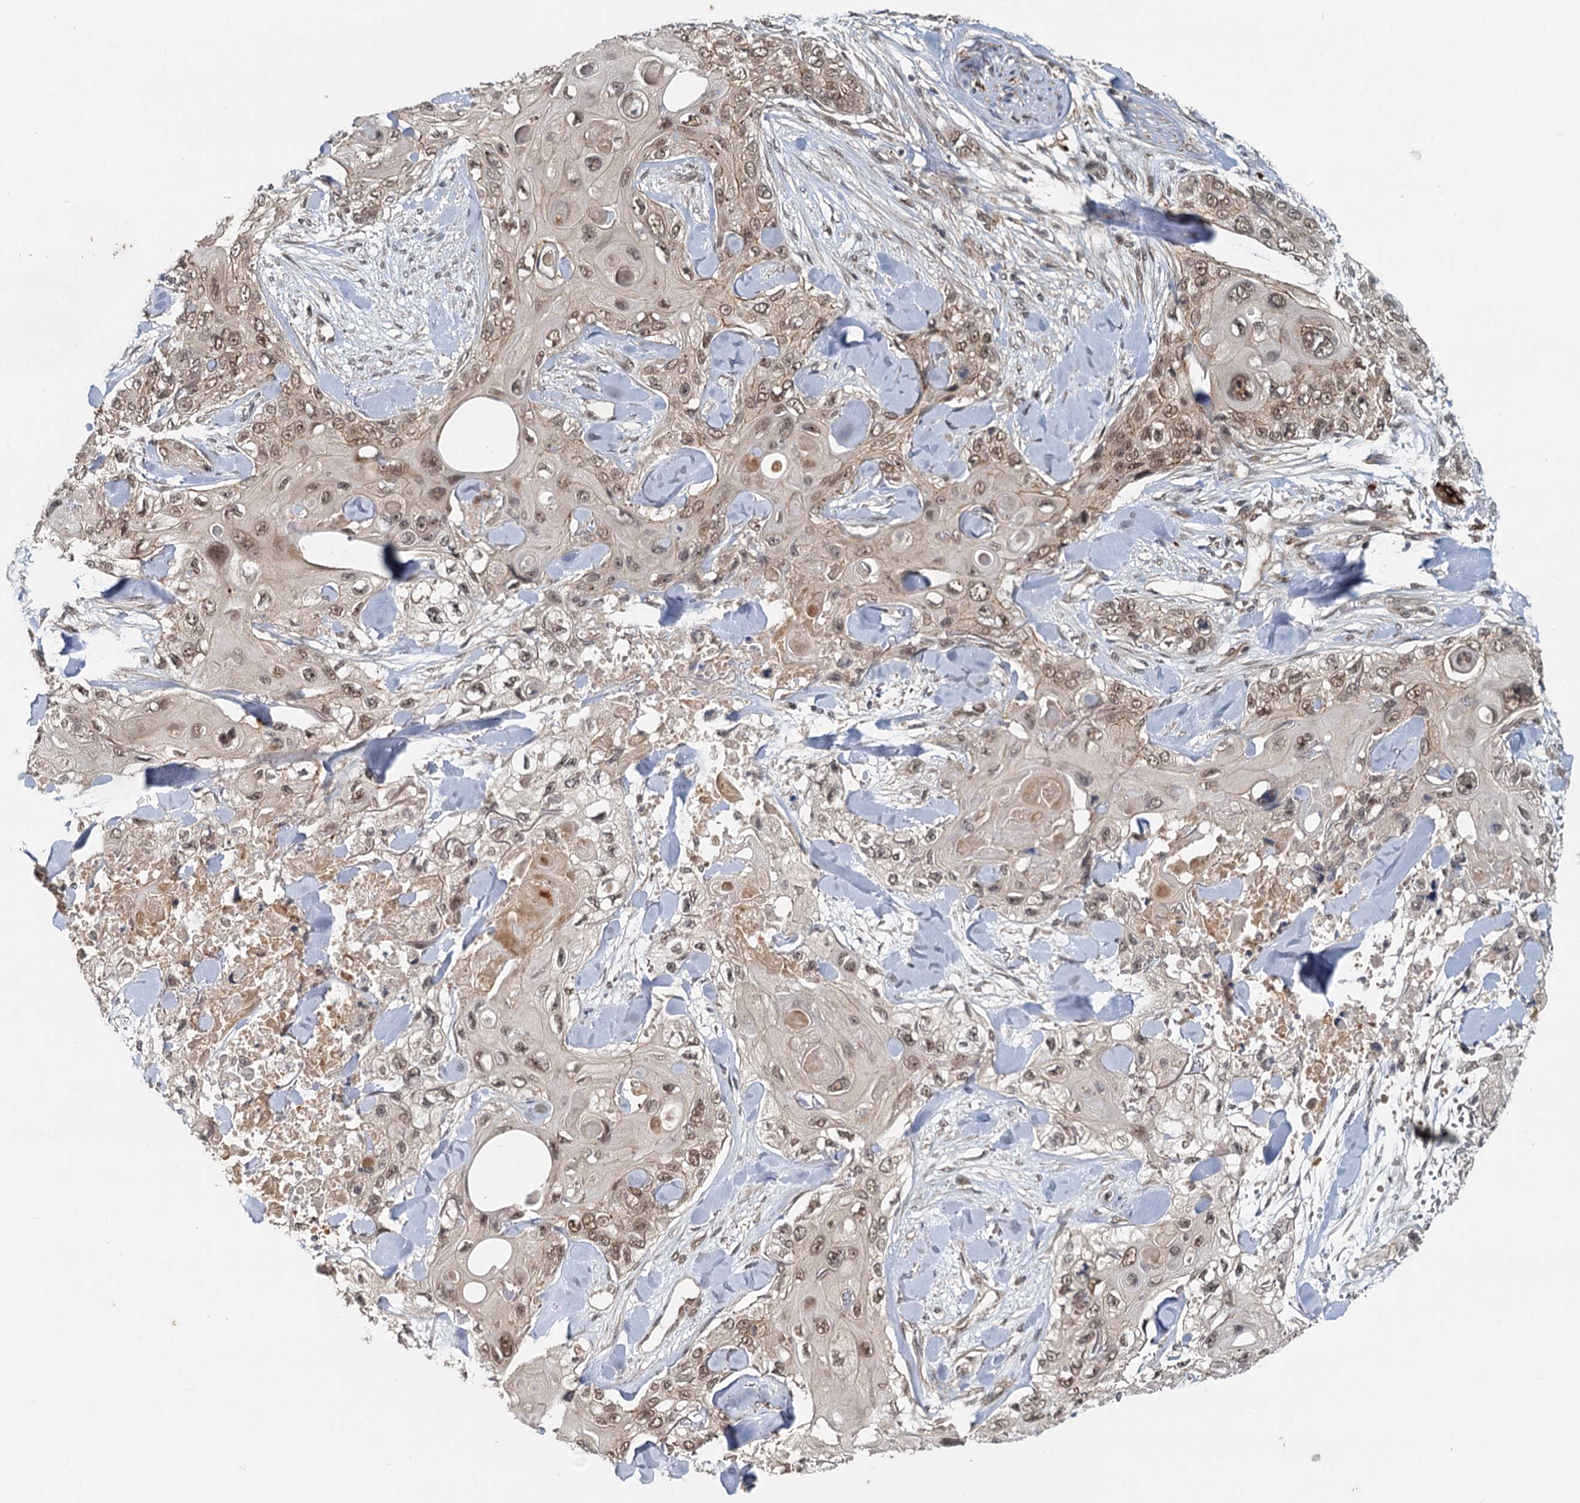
{"staining": {"intensity": "moderate", "quantity": ">75%", "location": "nuclear"}, "tissue": "skin cancer", "cell_type": "Tumor cells", "image_type": "cancer", "snomed": [{"axis": "morphology", "description": "Normal tissue, NOS"}, {"axis": "morphology", "description": "Squamous cell carcinoma, NOS"}, {"axis": "topography", "description": "Skin"}], "caption": "Immunohistochemistry photomicrograph of neoplastic tissue: human squamous cell carcinoma (skin) stained using immunohistochemistry (IHC) displays medium levels of moderate protein expression localized specifically in the nuclear of tumor cells, appearing as a nuclear brown color.", "gene": "RITA1", "patient": {"sex": "male", "age": 72}}